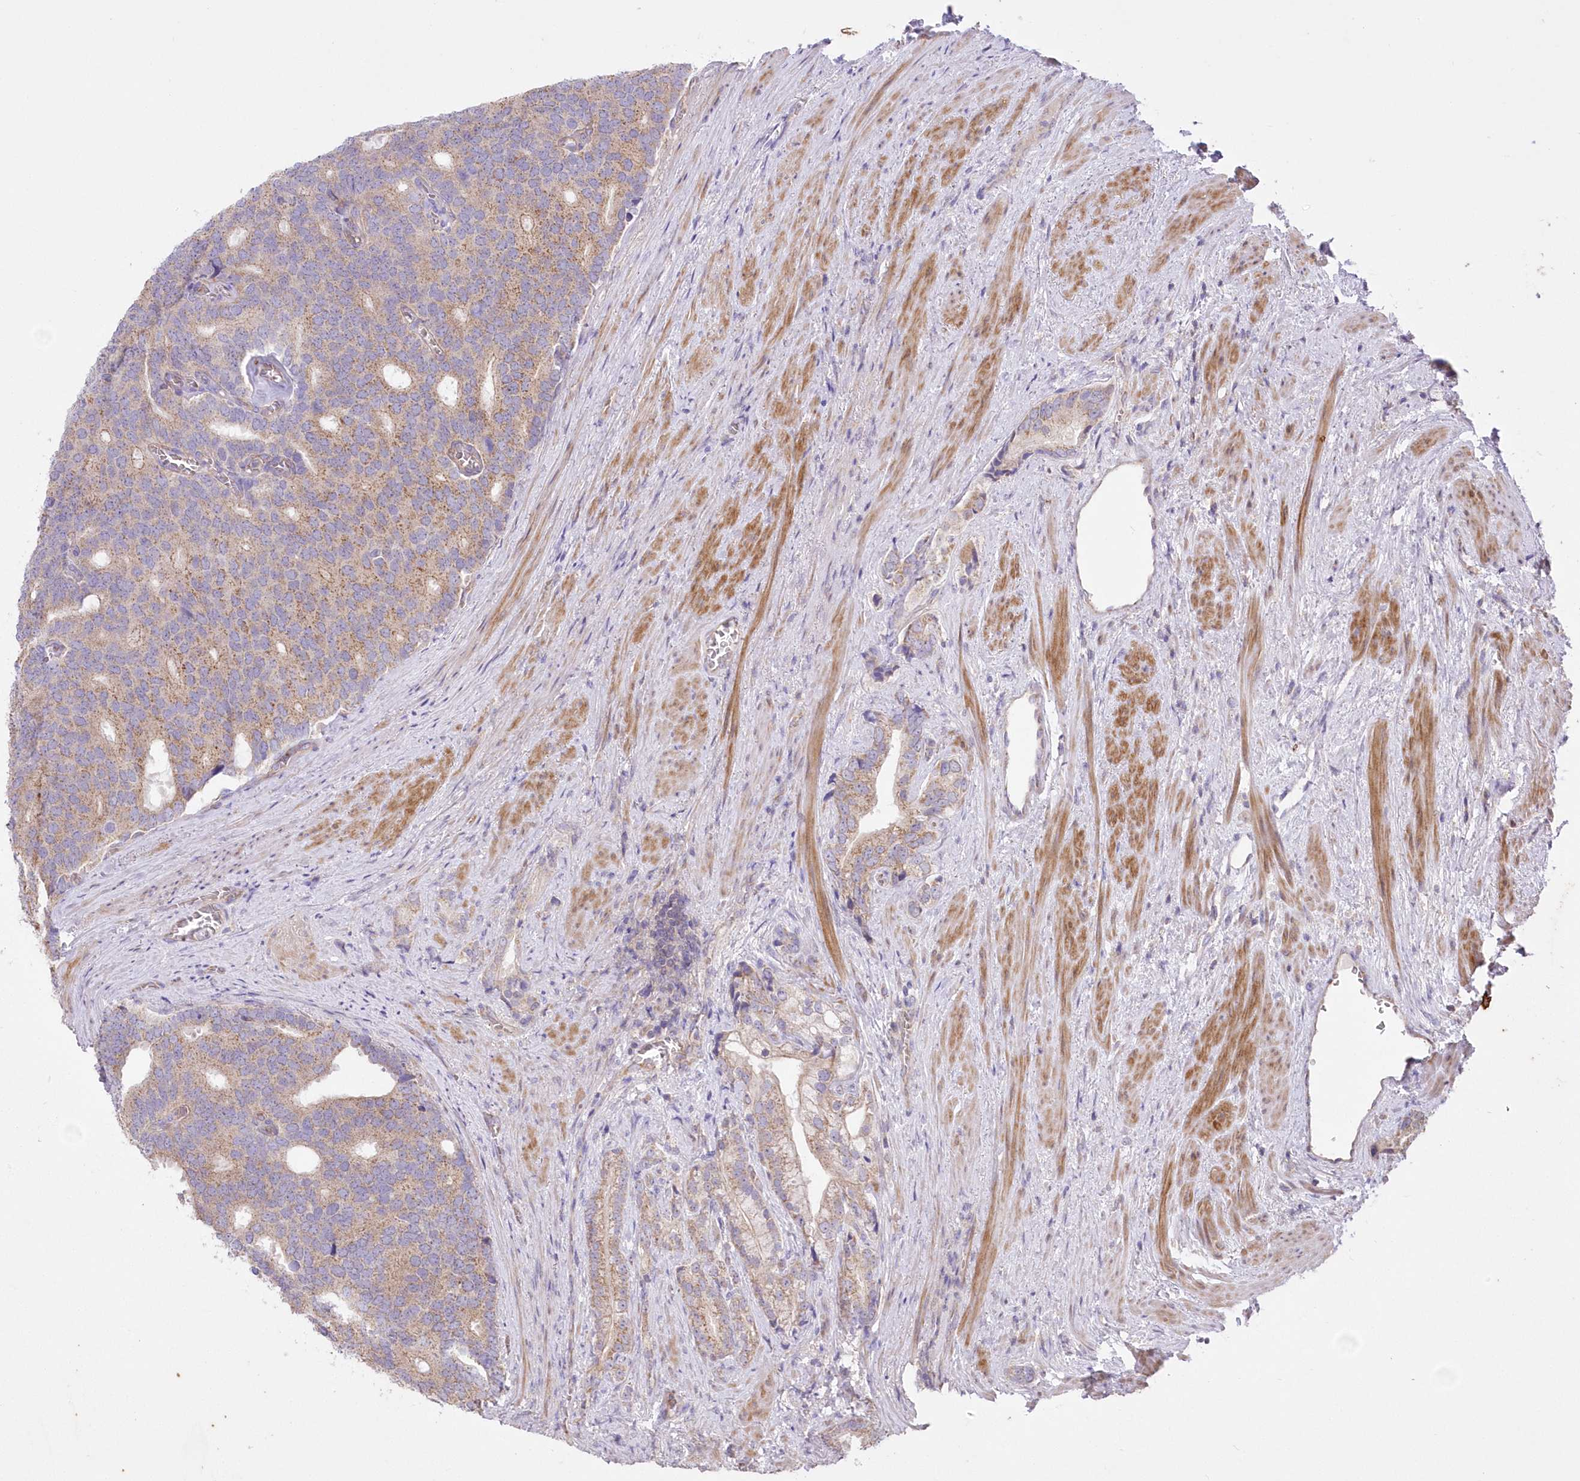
{"staining": {"intensity": "weak", "quantity": ">75%", "location": "cytoplasmic/membranous"}, "tissue": "prostate cancer", "cell_type": "Tumor cells", "image_type": "cancer", "snomed": [{"axis": "morphology", "description": "Adenocarcinoma, Low grade"}, {"axis": "topography", "description": "Prostate"}], "caption": "Prostate cancer tissue reveals weak cytoplasmic/membranous staining in approximately >75% of tumor cells (IHC, brightfield microscopy, high magnification).", "gene": "ITSN2", "patient": {"sex": "male", "age": 71}}